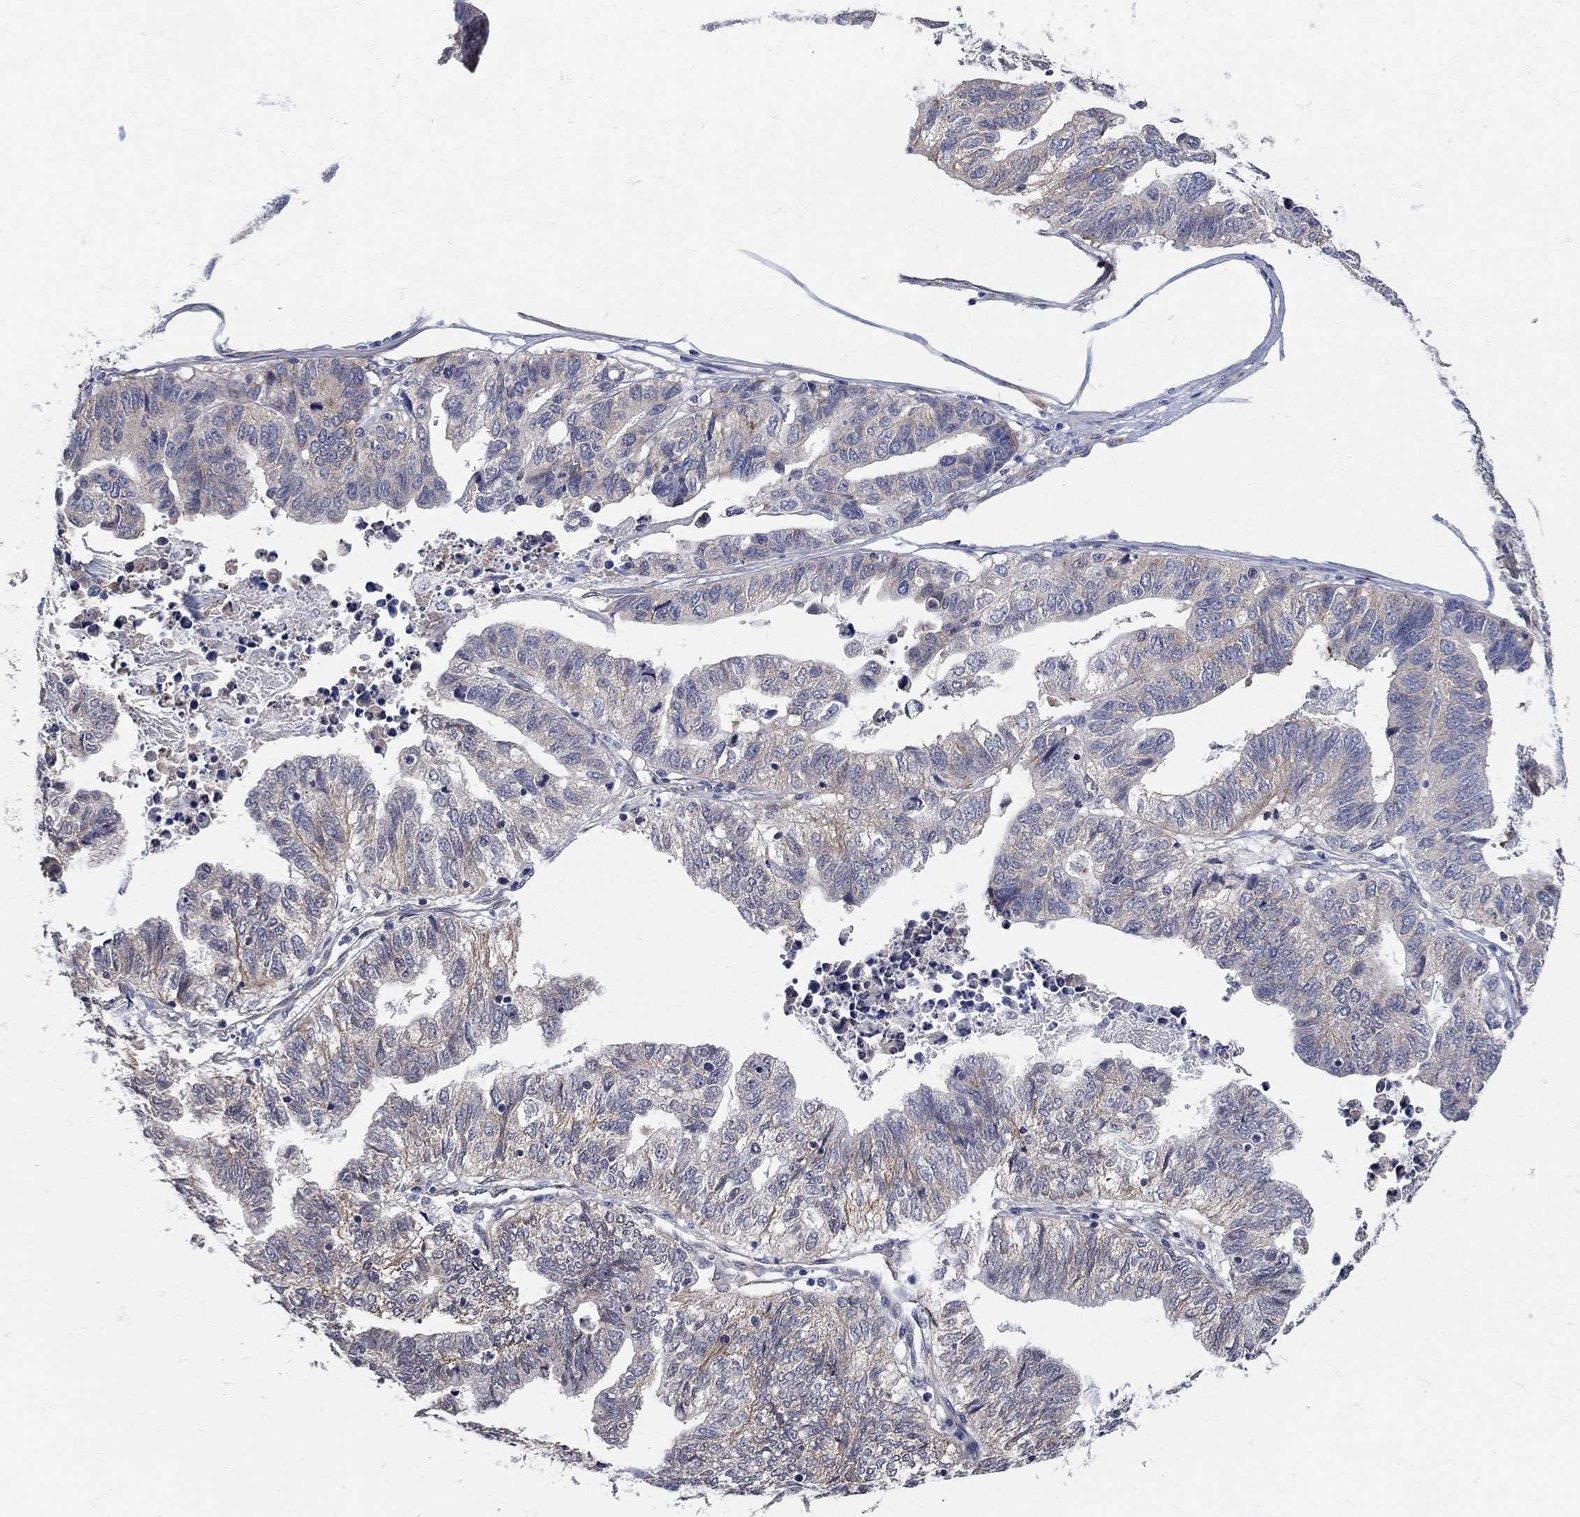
{"staining": {"intensity": "weak", "quantity": "25%-75%", "location": "cytoplasmic/membranous"}, "tissue": "stomach cancer", "cell_type": "Tumor cells", "image_type": "cancer", "snomed": [{"axis": "morphology", "description": "Adenocarcinoma, NOS"}, {"axis": "topography", "description": "Stomach, upper"}], "caption": "Brown immunohistochemical staining in human stomach cancer (adenocarcinoma) shows weak cytoplasmic/membranous expression in about 25%-75% of tumor cells.", "gene": "SEPTIN8", "patient": {"sex": "female", "age": 67}}